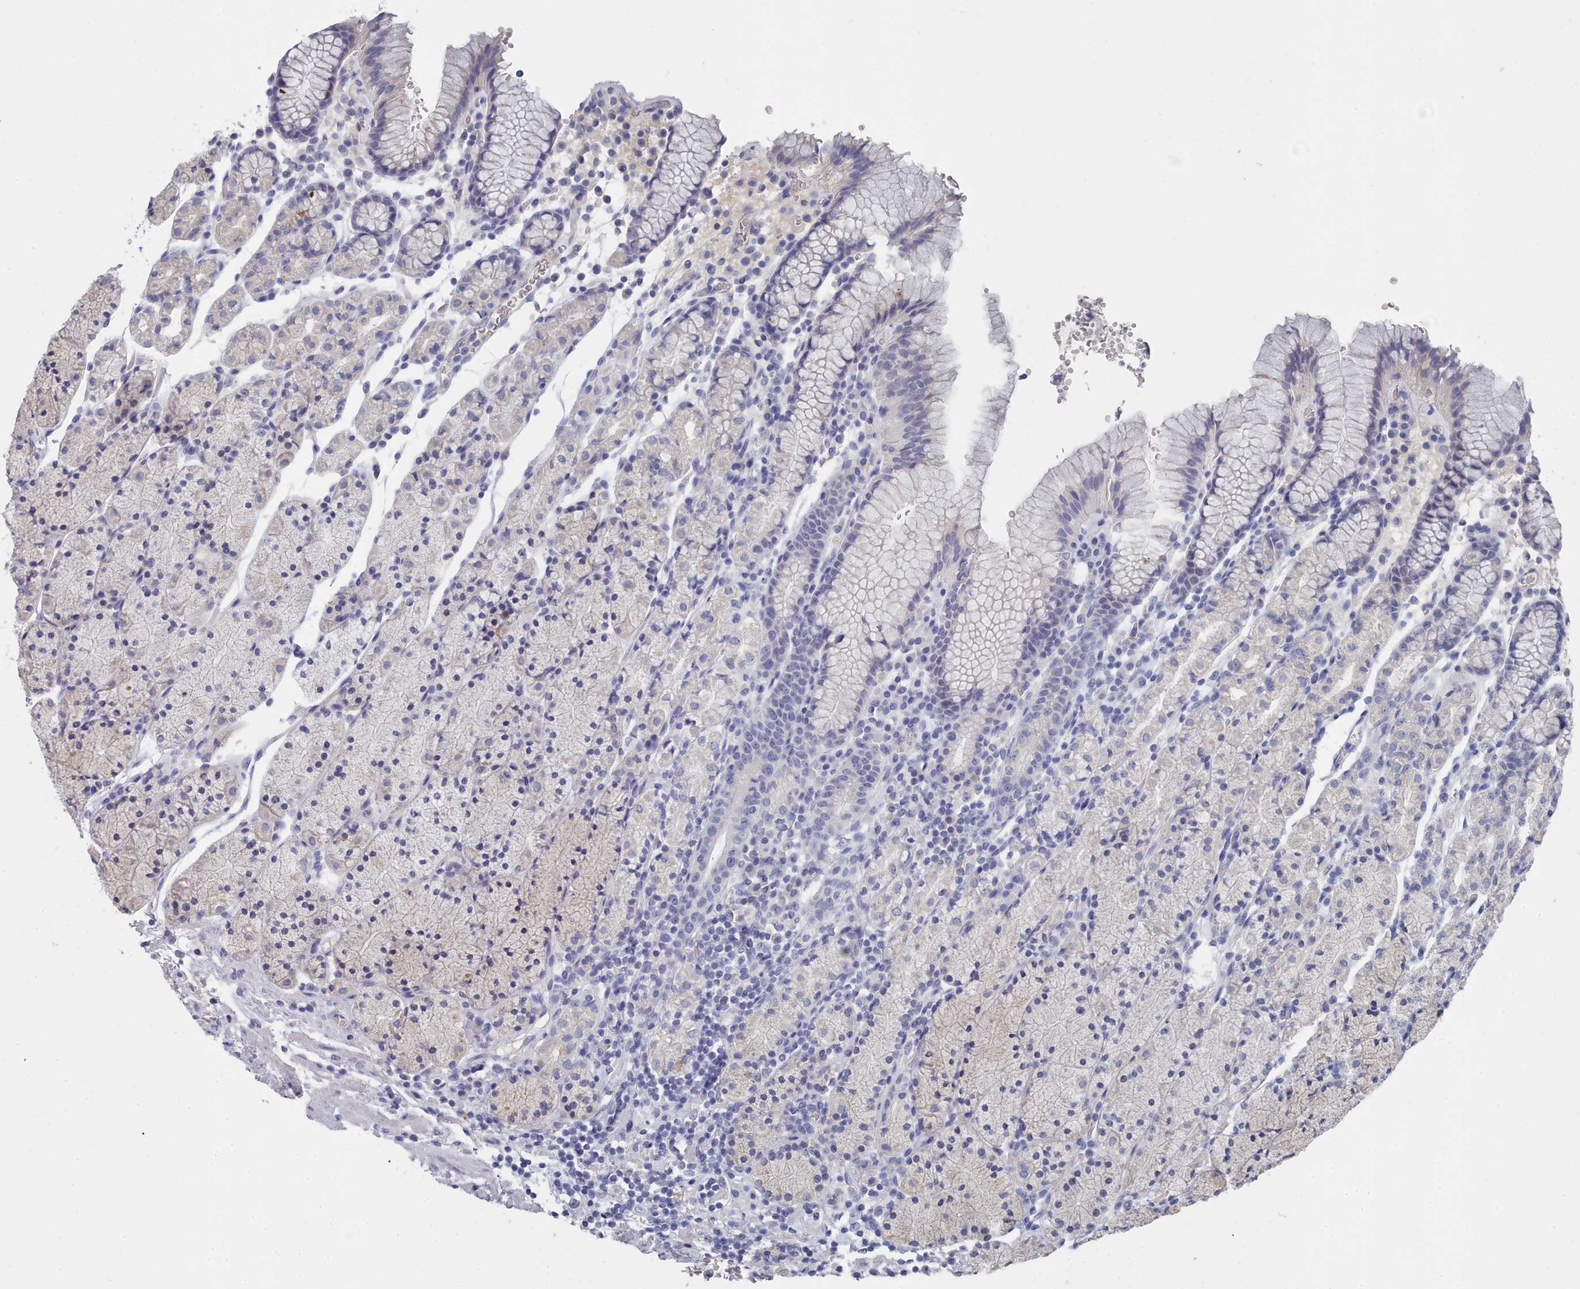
{"staining": {"intensity": "moderate", "quantity": "<25%", "location": "cytoplasmic/membranous"}, "tissue": "stomach", "cell_type": "Glandular cells", "image_type": "normal", "snomed": [{"axis": "morphology", "description": "Normal tissue, NOS"}, {"axis": "topography", "description": "Stomach, upper"}, {"axis": "topography", "description": "Stomach"}], "caption": "Immunohistochemical staining of benign stomach displays low levels of moderate cytoplasmic/membranous staining in approximately <25% of glandular cells.", "gene": "ACAD11", "patient": {"sex": "male", "age": 62}}